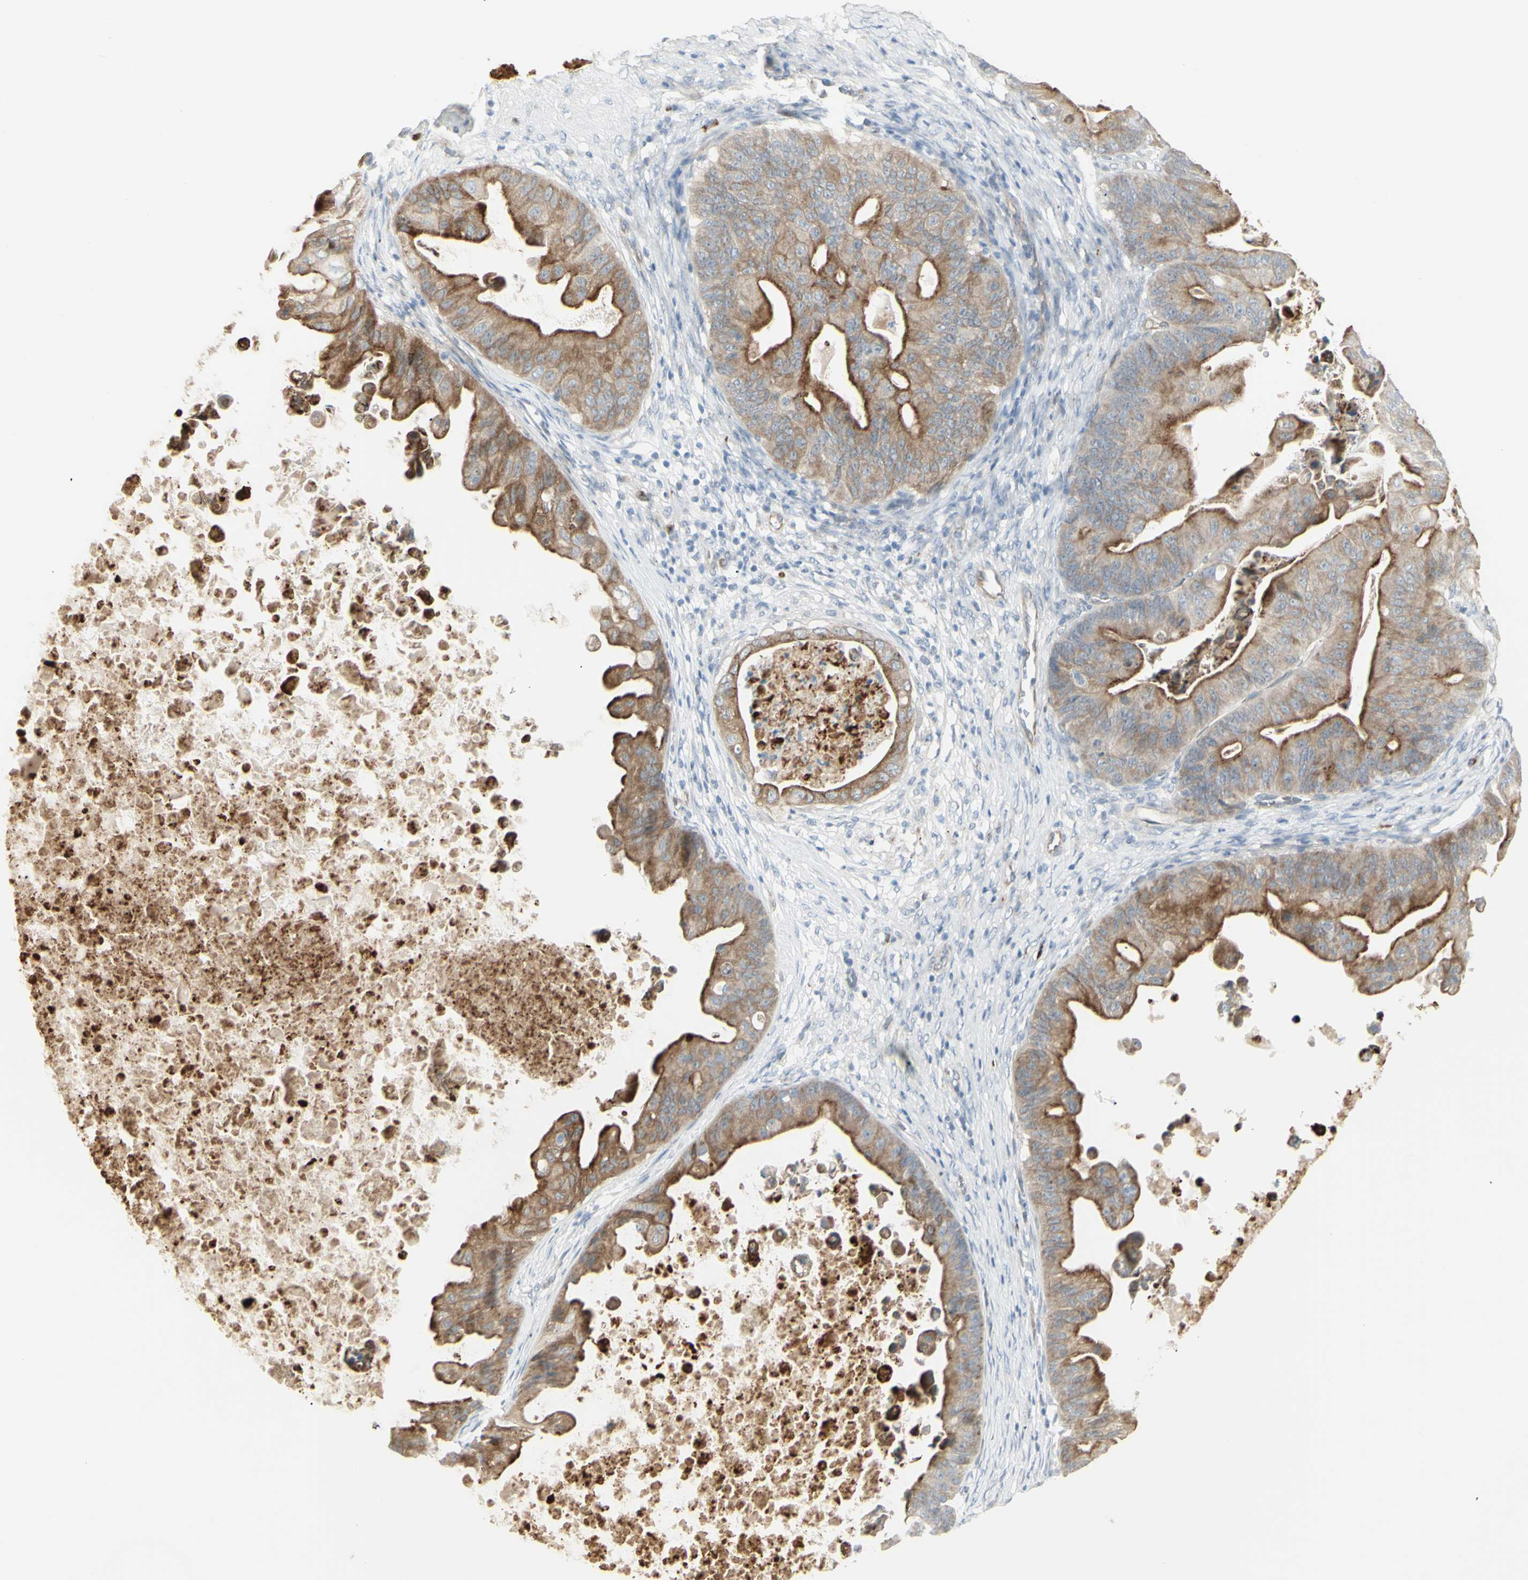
{"staining": {"intensity": "moderate", "quantity": ">75%", "location": "cytoplasmic/membranous"}, "tissue": "ovarian cancer", "cell_type": "Tumor cells", "image_type": "cancer", "snomed": [{"axis": "morphology", "description": "Cystadenocarcinoma, mucinous, NOS"}, {"axis": "topography", "description": "Ovary"}], "caption": "This histopathology image exhibits mucinous cystadenocarcinoma (ovarian) stained with immunohistochemistry (IHC) to label a protein in brown. The cytoplasmic/membranous of tumor cells show moderate positivity for the protein. Nuclei are counter-stained blue.", "gene": "NDST4", "patient": {"sex": "female", "age": 37}}